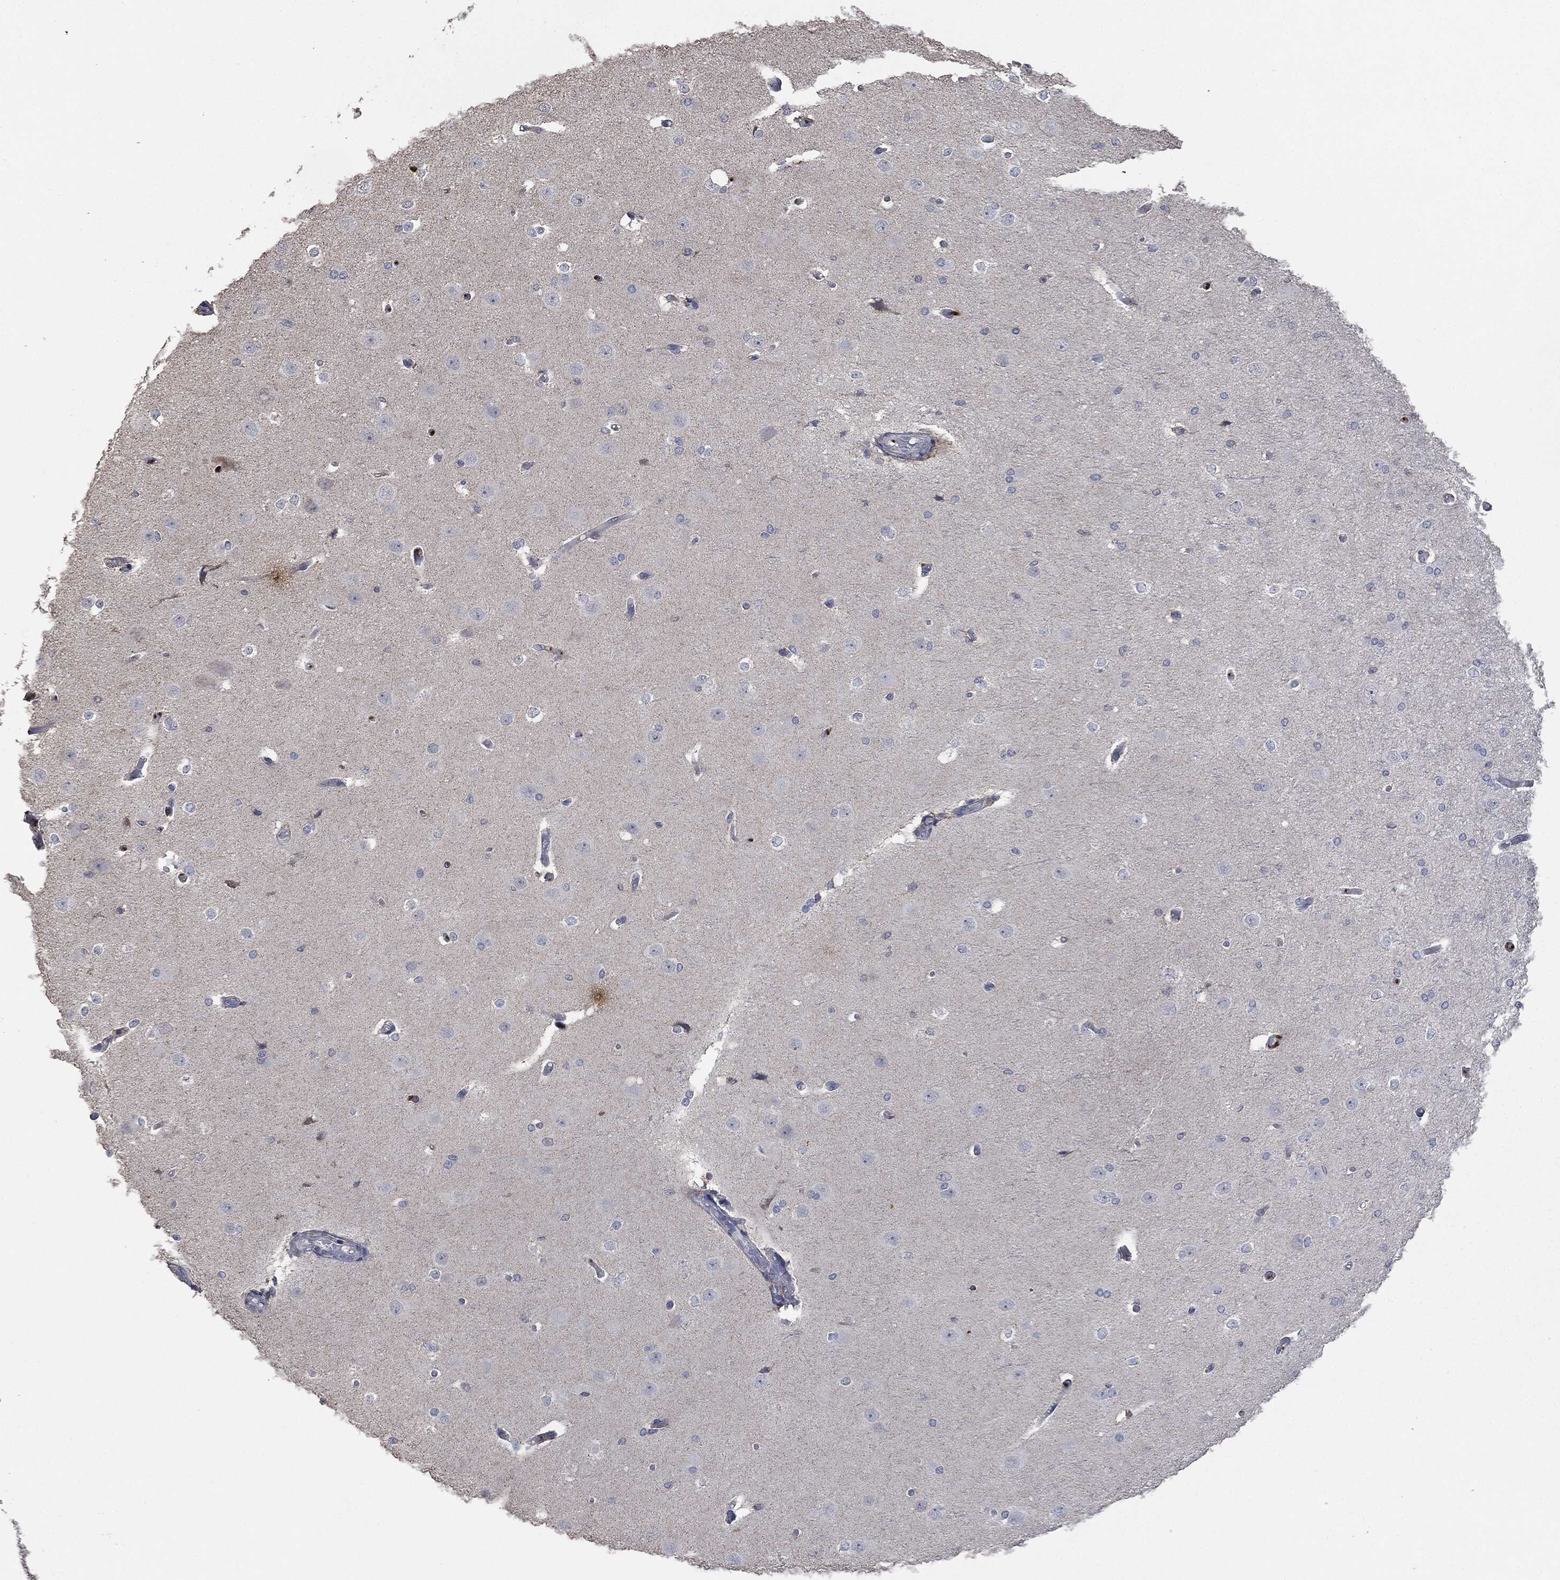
{"staining": {"intensity": "negative", "quantity": "none", "location": "none"}, "tissue": "cerebral cortex", "cell_type": "Endothelial cells", "image_type": "normal", "snomed": [{"axis": "morphology", "description": "Normal tissue, NOS"}, {"axis": "morphology", "description": "Inflammation, NOS"}, {"axis": "topography", "description": "Cerebral cortex"}], "caption": "Immunohistochemistry micrograph of unremarkable human cerebral cortex stained for a protein (brown), which shows no staining in endothelial cells. Brightfield microscopy of IHC stained with DAB (3,3'-diaminobenzidine) (brown) and hematoxylin (blue), captured at high magnification.", "gene": "CD33", "patient": {"sex": "male", "age": 6}}